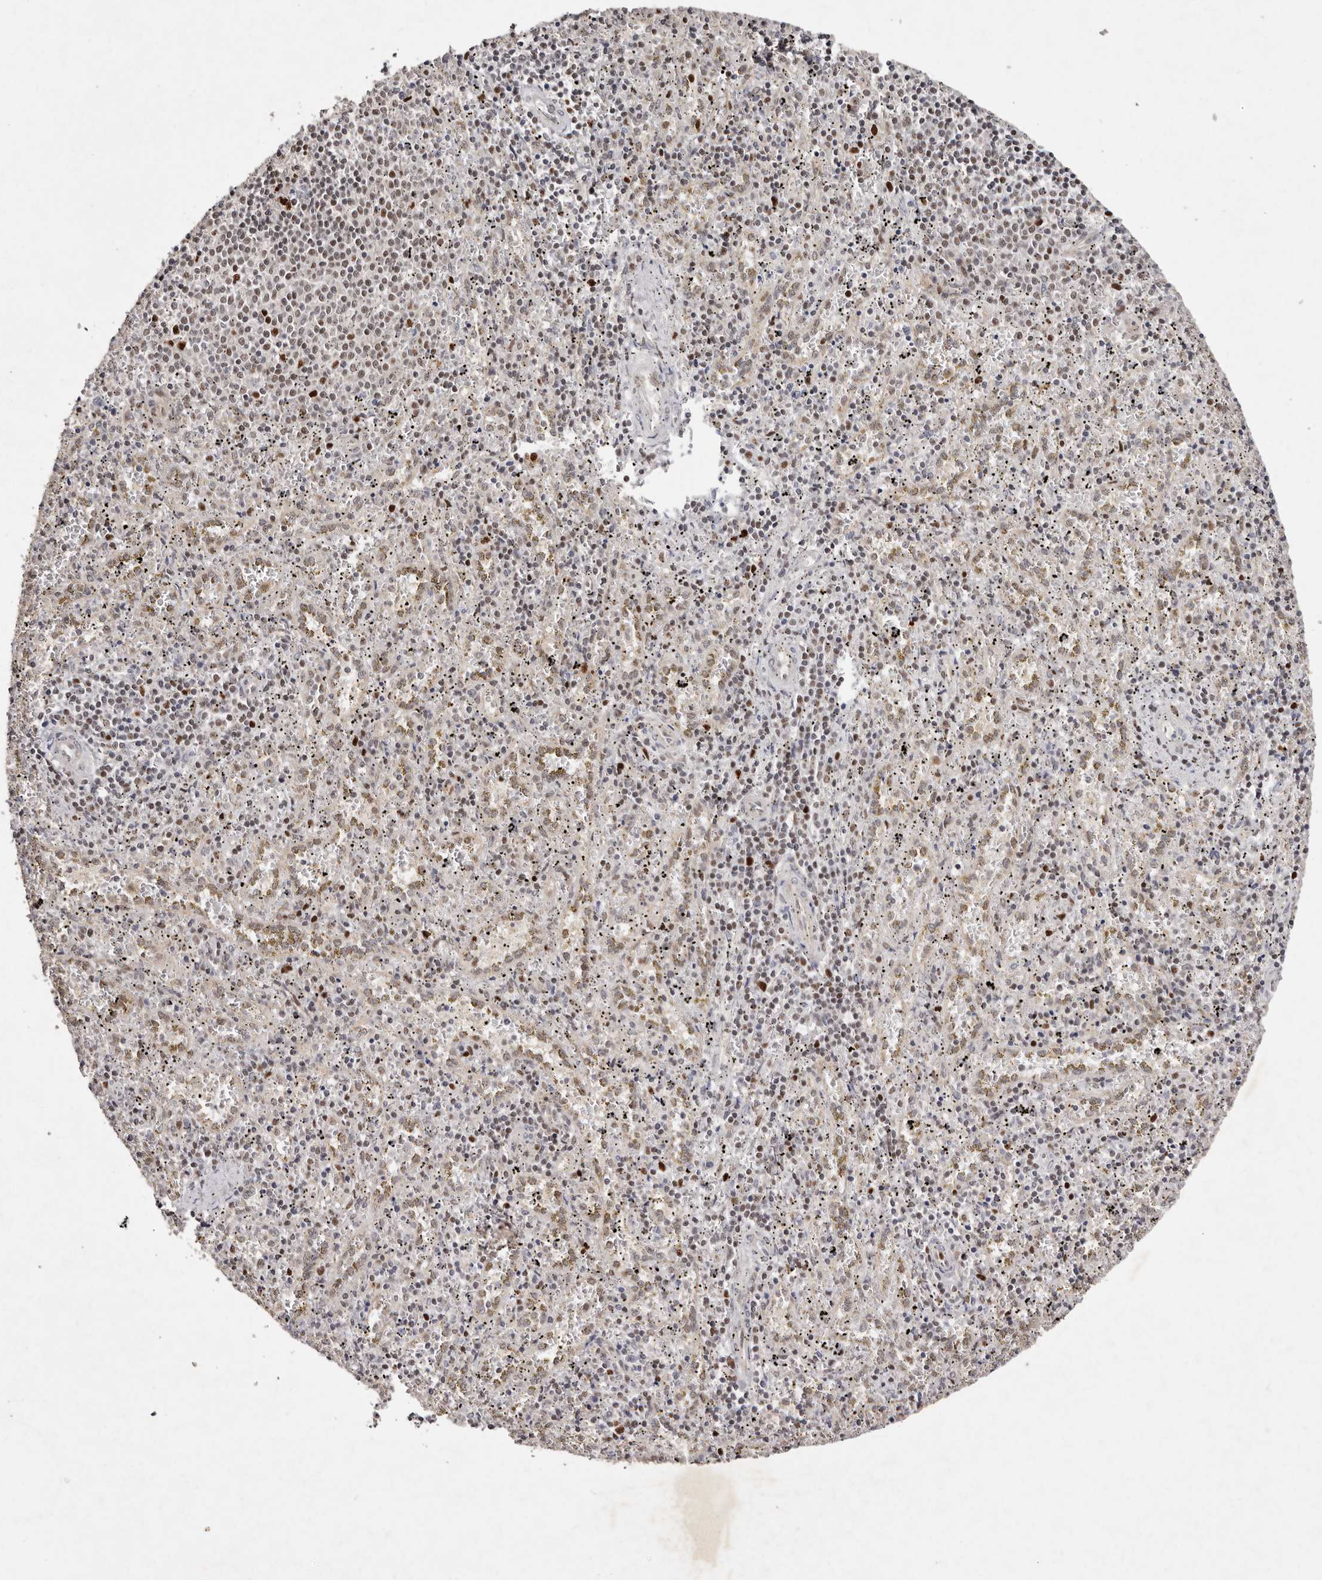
{"staining": {"intensity": "moderate", "quantity": "<25%", "location": "nuclear"}, "tissue": "spleen", "cell_type": "Cells in red pulp", "image_type": "normal", "snomed": [{"axis": "morphology", "description": "Normal tissue, NOS"}, {"axis": "topography", "description": "Spleen"}], "caption": "Protein staining of unremarkable spleen displays moderate nuclear expression in about <25% of cells in red pulp. (IHC, brightfield microscopy, high magnification).", "gene": "KLF7", "patient": {"sex": "male", "age": 11}}